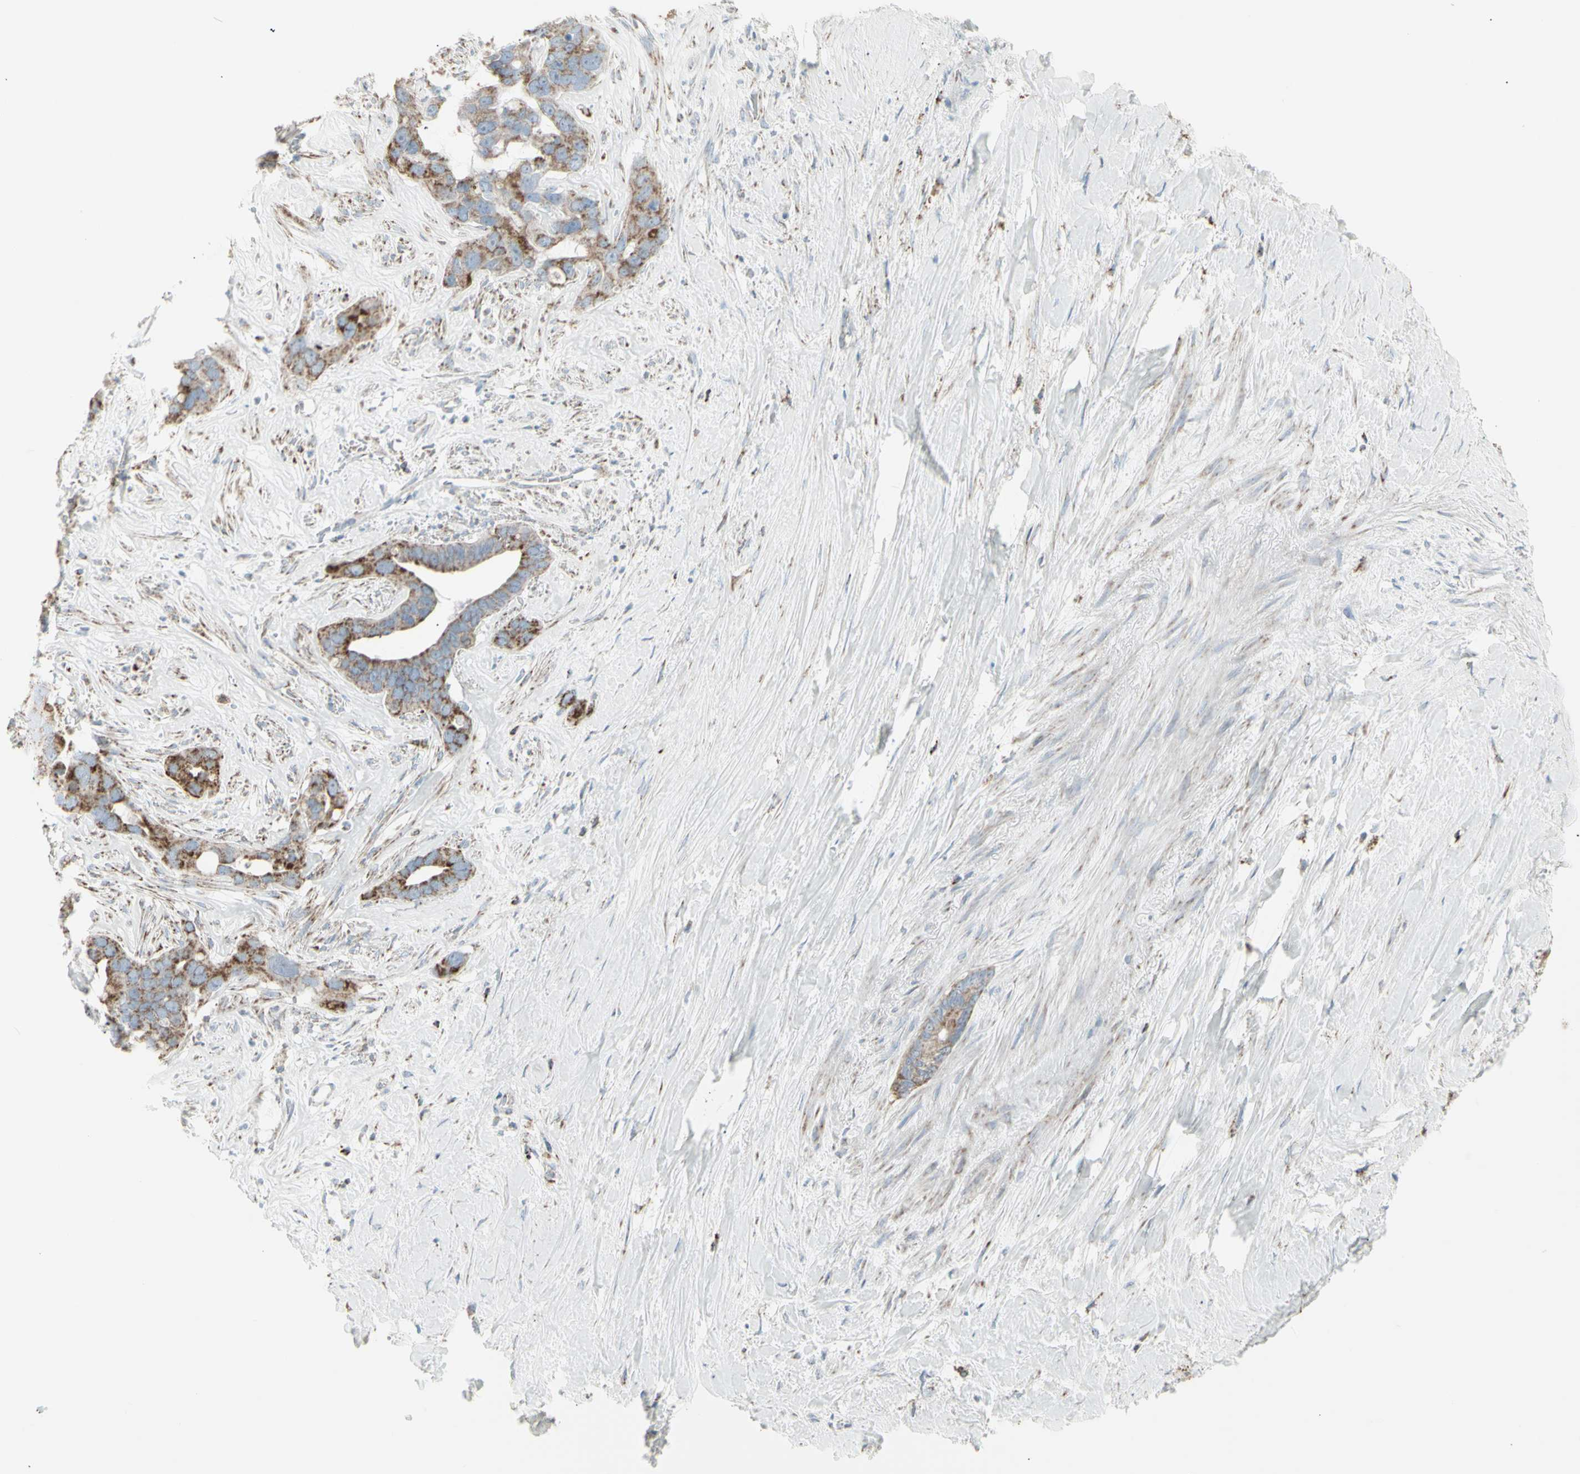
{"staining": {"intensity": "moderate", "quantity": ">75%", "location": "cytoplasmic/membranous"}, "tissue": "liver cancer", "cell_type": "Tumor cells", "image_type": "cancer", "snomed": [{"axis": "morphology", "description": "Cholangiocarcinoma"}, {"axis": "topography", "description": "Liver"}], "caption": "Cholangiocarcinoma (liver) stained for a protein displays moderate cytoplasmic/membranous positivity in tumor cells.", "gene": "PLGRKT", "patient": {"sex": "female", "age": 65}}